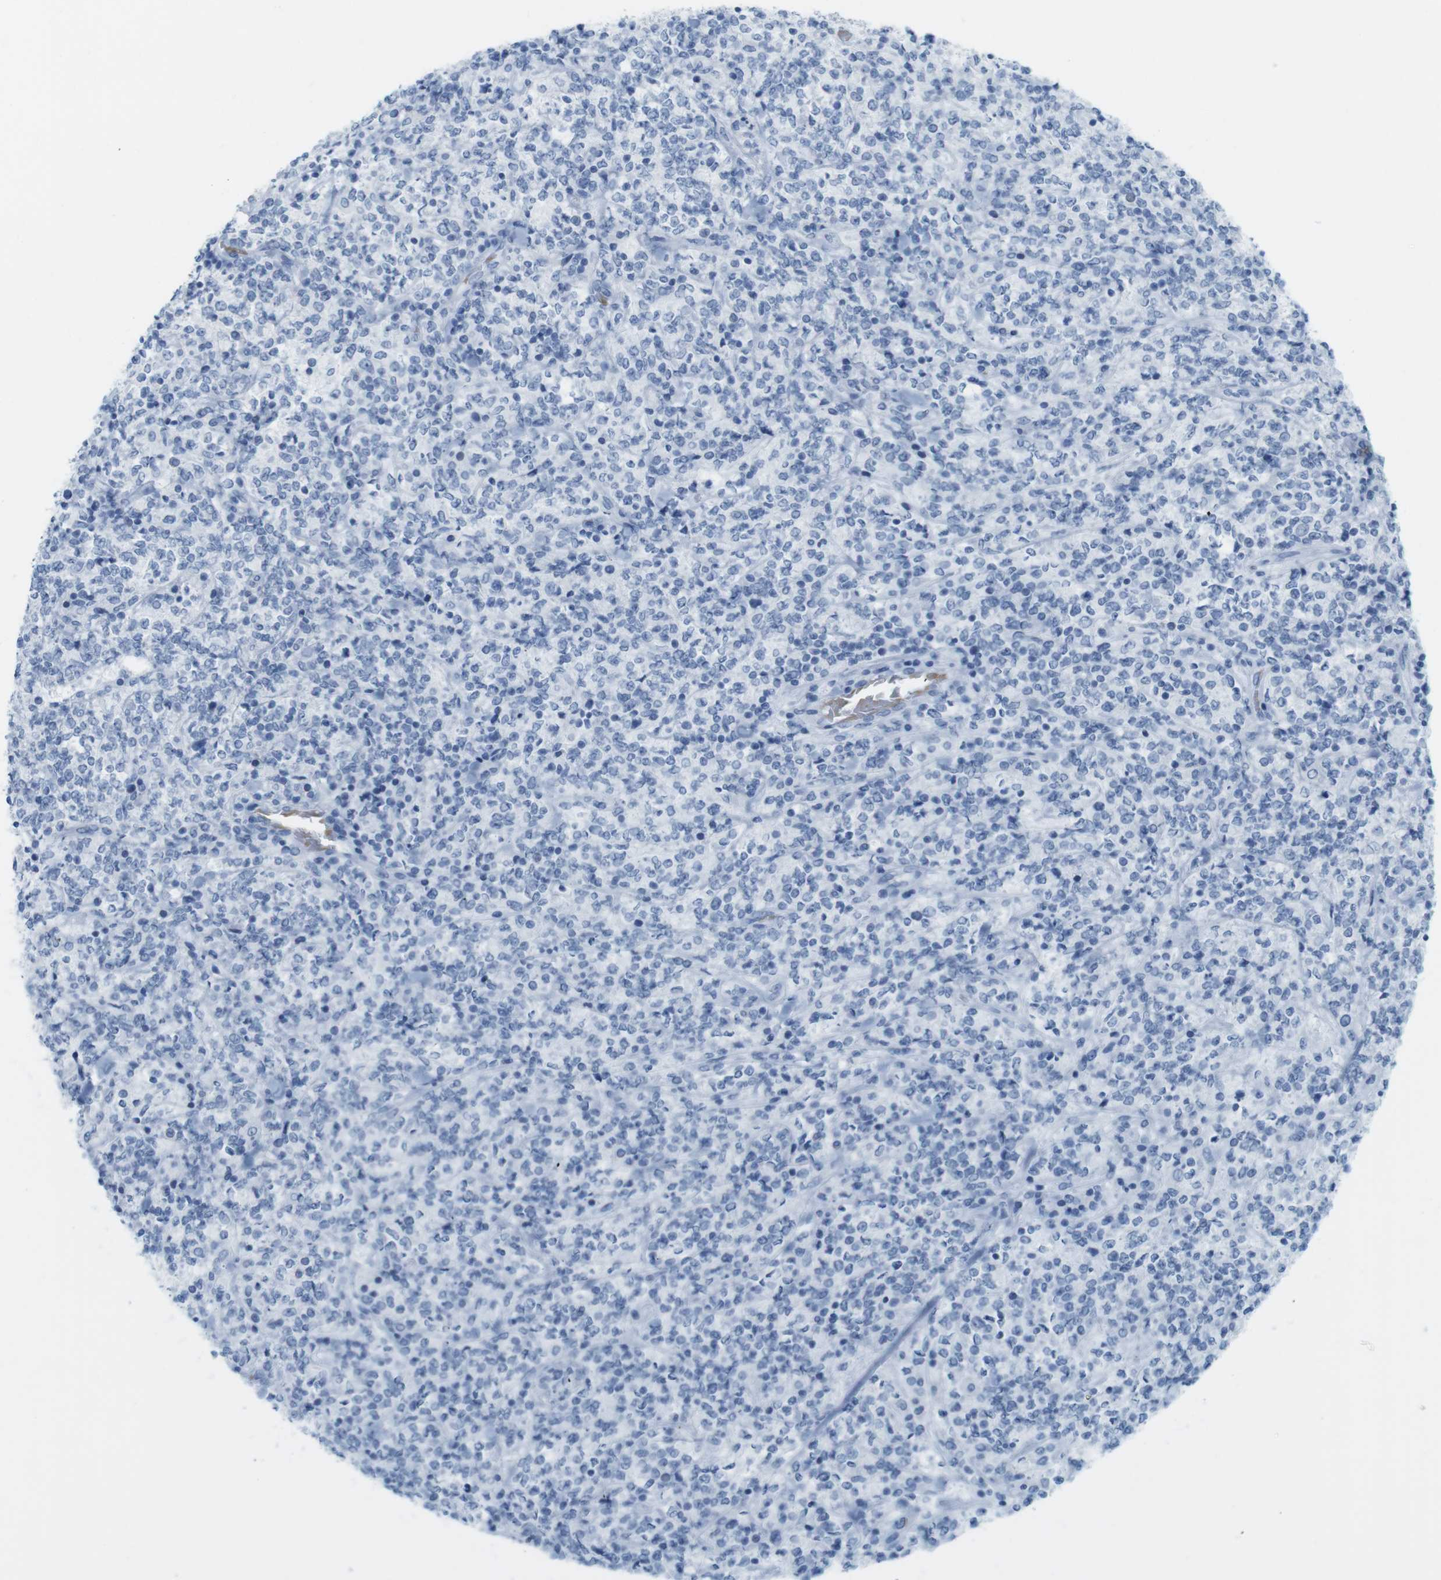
{"staining": {"intensity": "negative", "quantity": "none", "location": "none"}, "tissue": "lymphoma", "cell_type": "Tumor cells", "image_type": "cancer", "snomed": [{"axis": "morphology", "description": "Malignant lymphoma, non-Hodgkin's type, High grade"}, {"axis": "topography", "description": "Soft tissue"}], "caption": "Immunohistochemical staining of human lymphoma shows no significant positivity in tumor cells.", "gene": "TNNT2", "patient": {"sex": "male", "age": 18}}